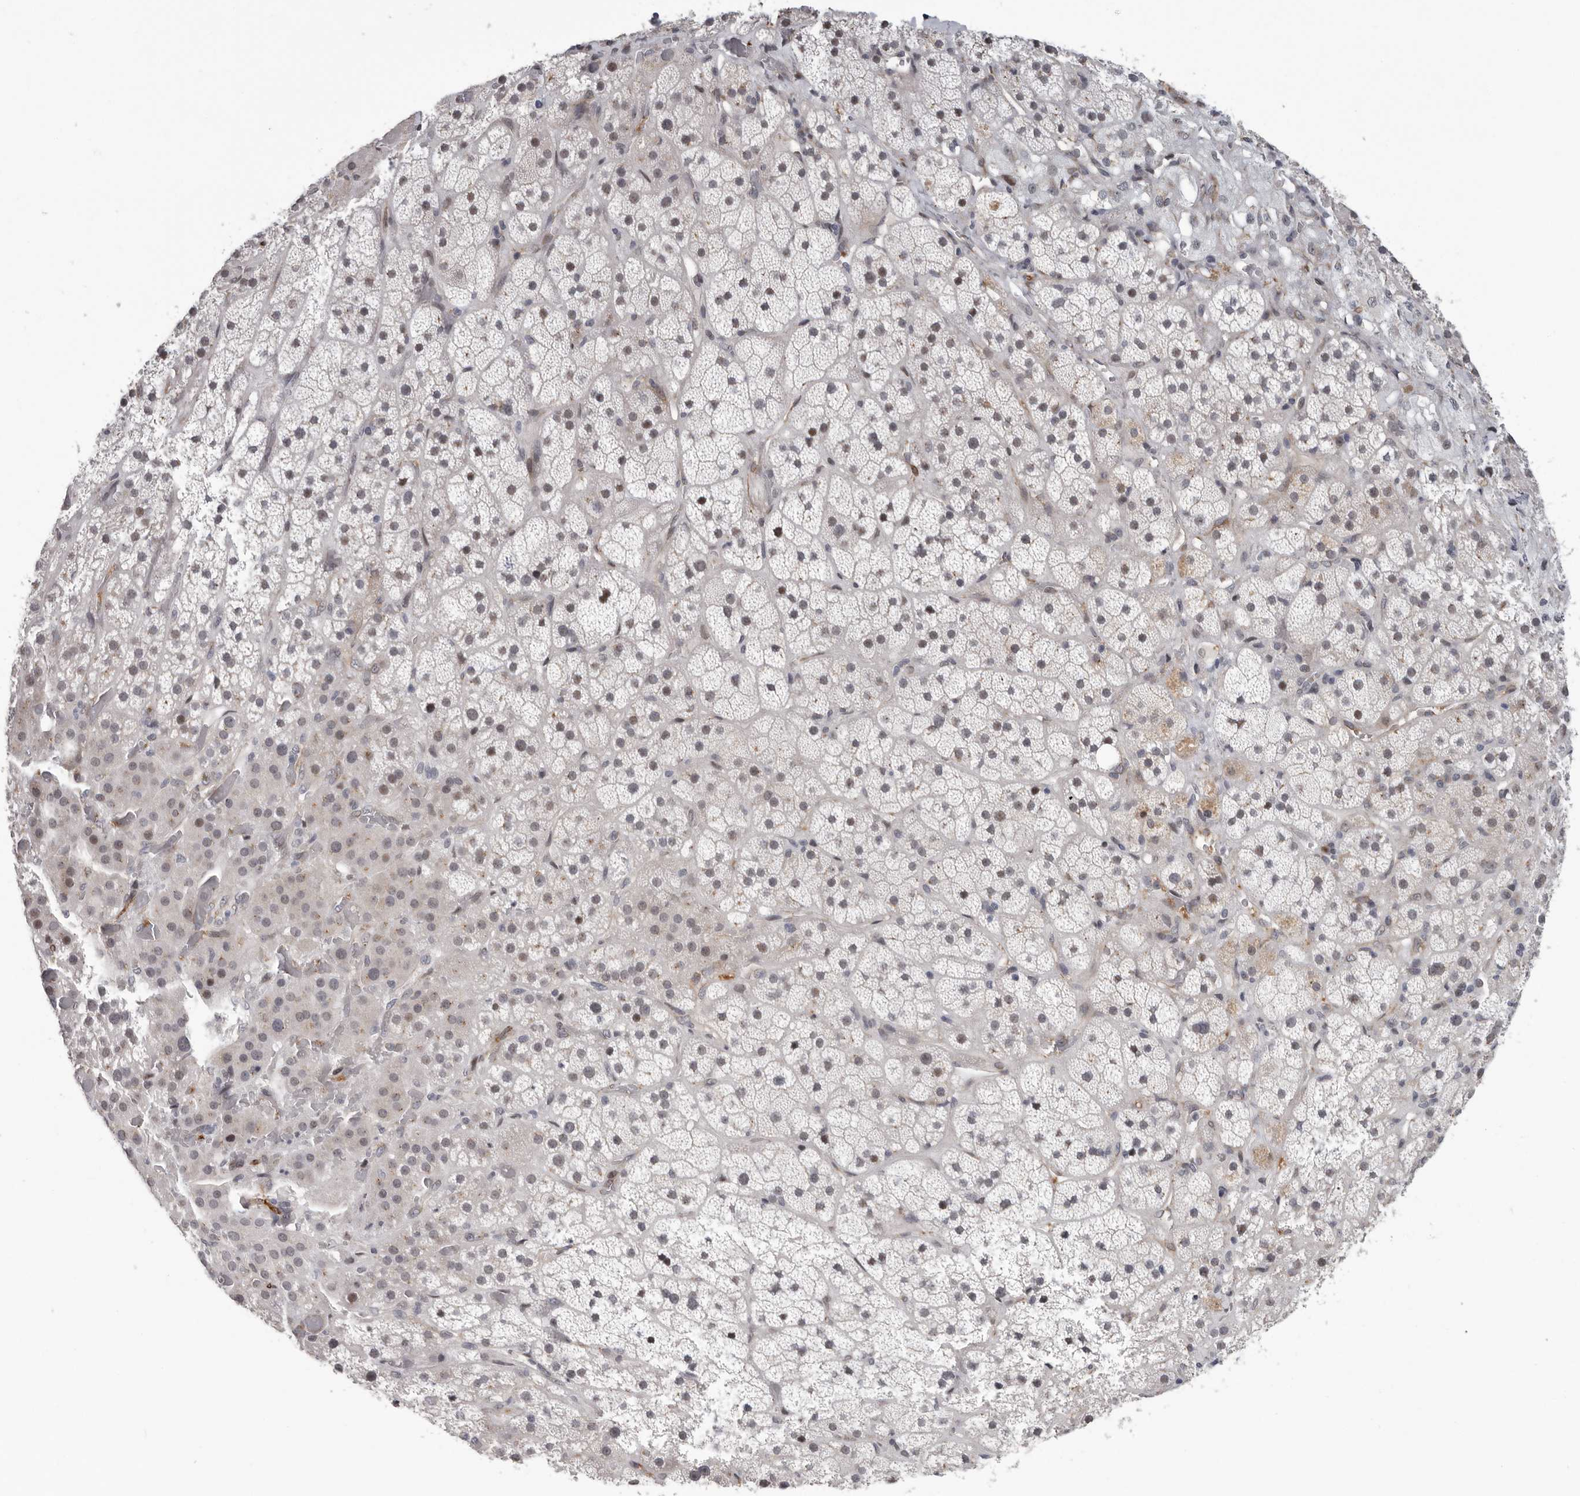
{"staining": {"intensity": "negative", "quantity": "none", "location": "none"}, "tissue": "adrenal gland", "cell_type": "Glandular cells", "image_type": "normal", "snomed": [{"axis": "morphology", "description": "Normal tissue, NOS"}, {"axis": "topography", "description": "Adrenal gland"}], "caption": "This micrograph is of unremarkable adrenal gland stained with IHC to label a protein in brown with the nuclei are counter-stained blue. There is no staining in glandular cells. Brightfield microscopy of immunohistochemistry (IHC) stained with DAB (brown) and hematoxylin (blue), captured at high magnification.", "gene": "RALGPS2", "patient": {"sex": "male", "age": 57}}